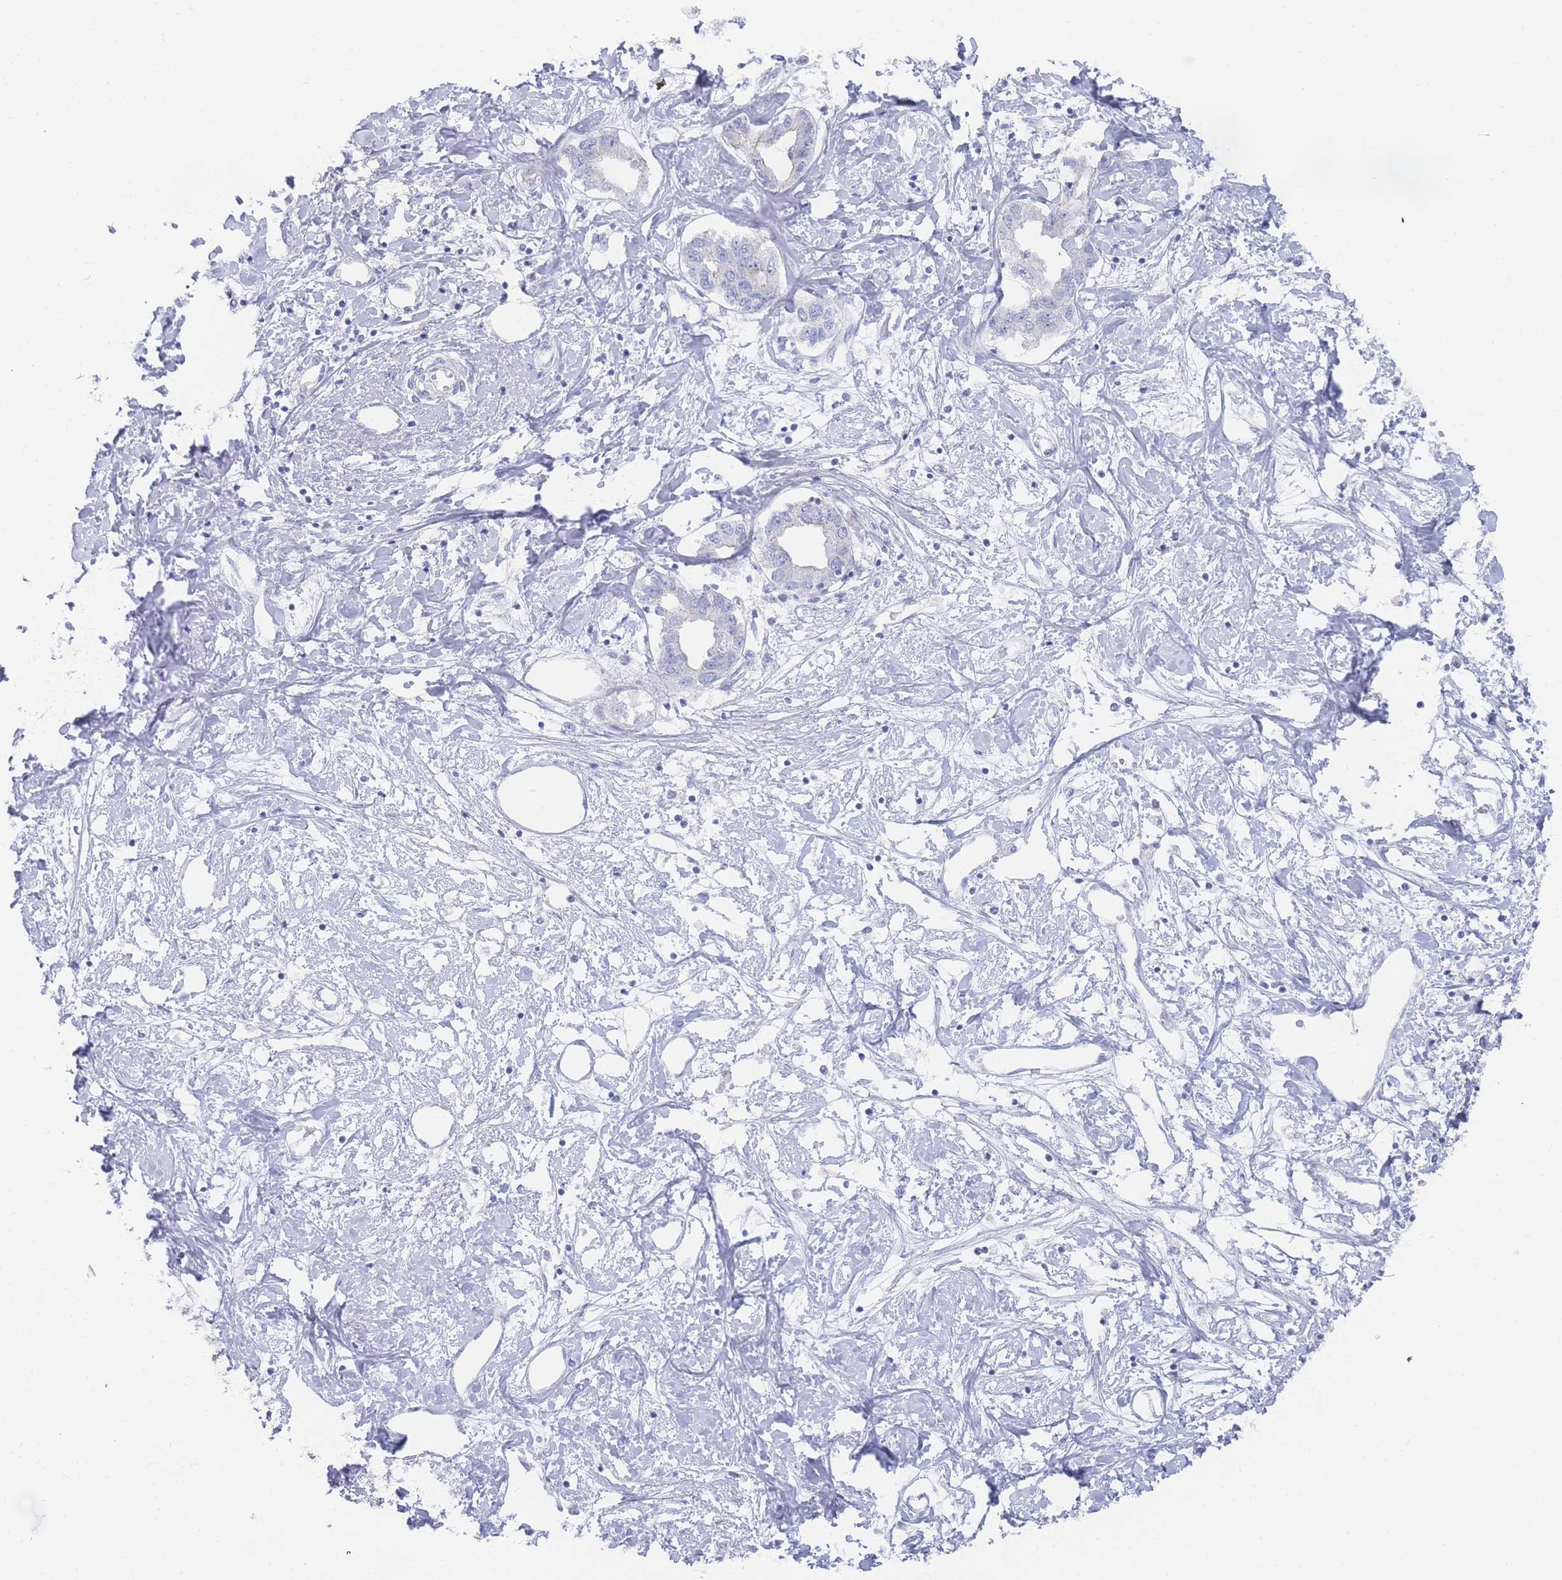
{"staining": {"intensity": "negative", "quantity": "none", "location": "none"}, "tissue": "liver cancer", "cell_type": "Tumor cells", "image_type": "cancer", "snomed": [{"axis": "morphology", "description": "Cholangiocarcinoma"}, {"axis": "topography", "description": "Liver"}], "caption": "The histopathology image shows no staining of tumor cells in liver cholangiocarcinoma.", "gene": "IMPG1", "patient": {"sex": "male", "age": 59}}